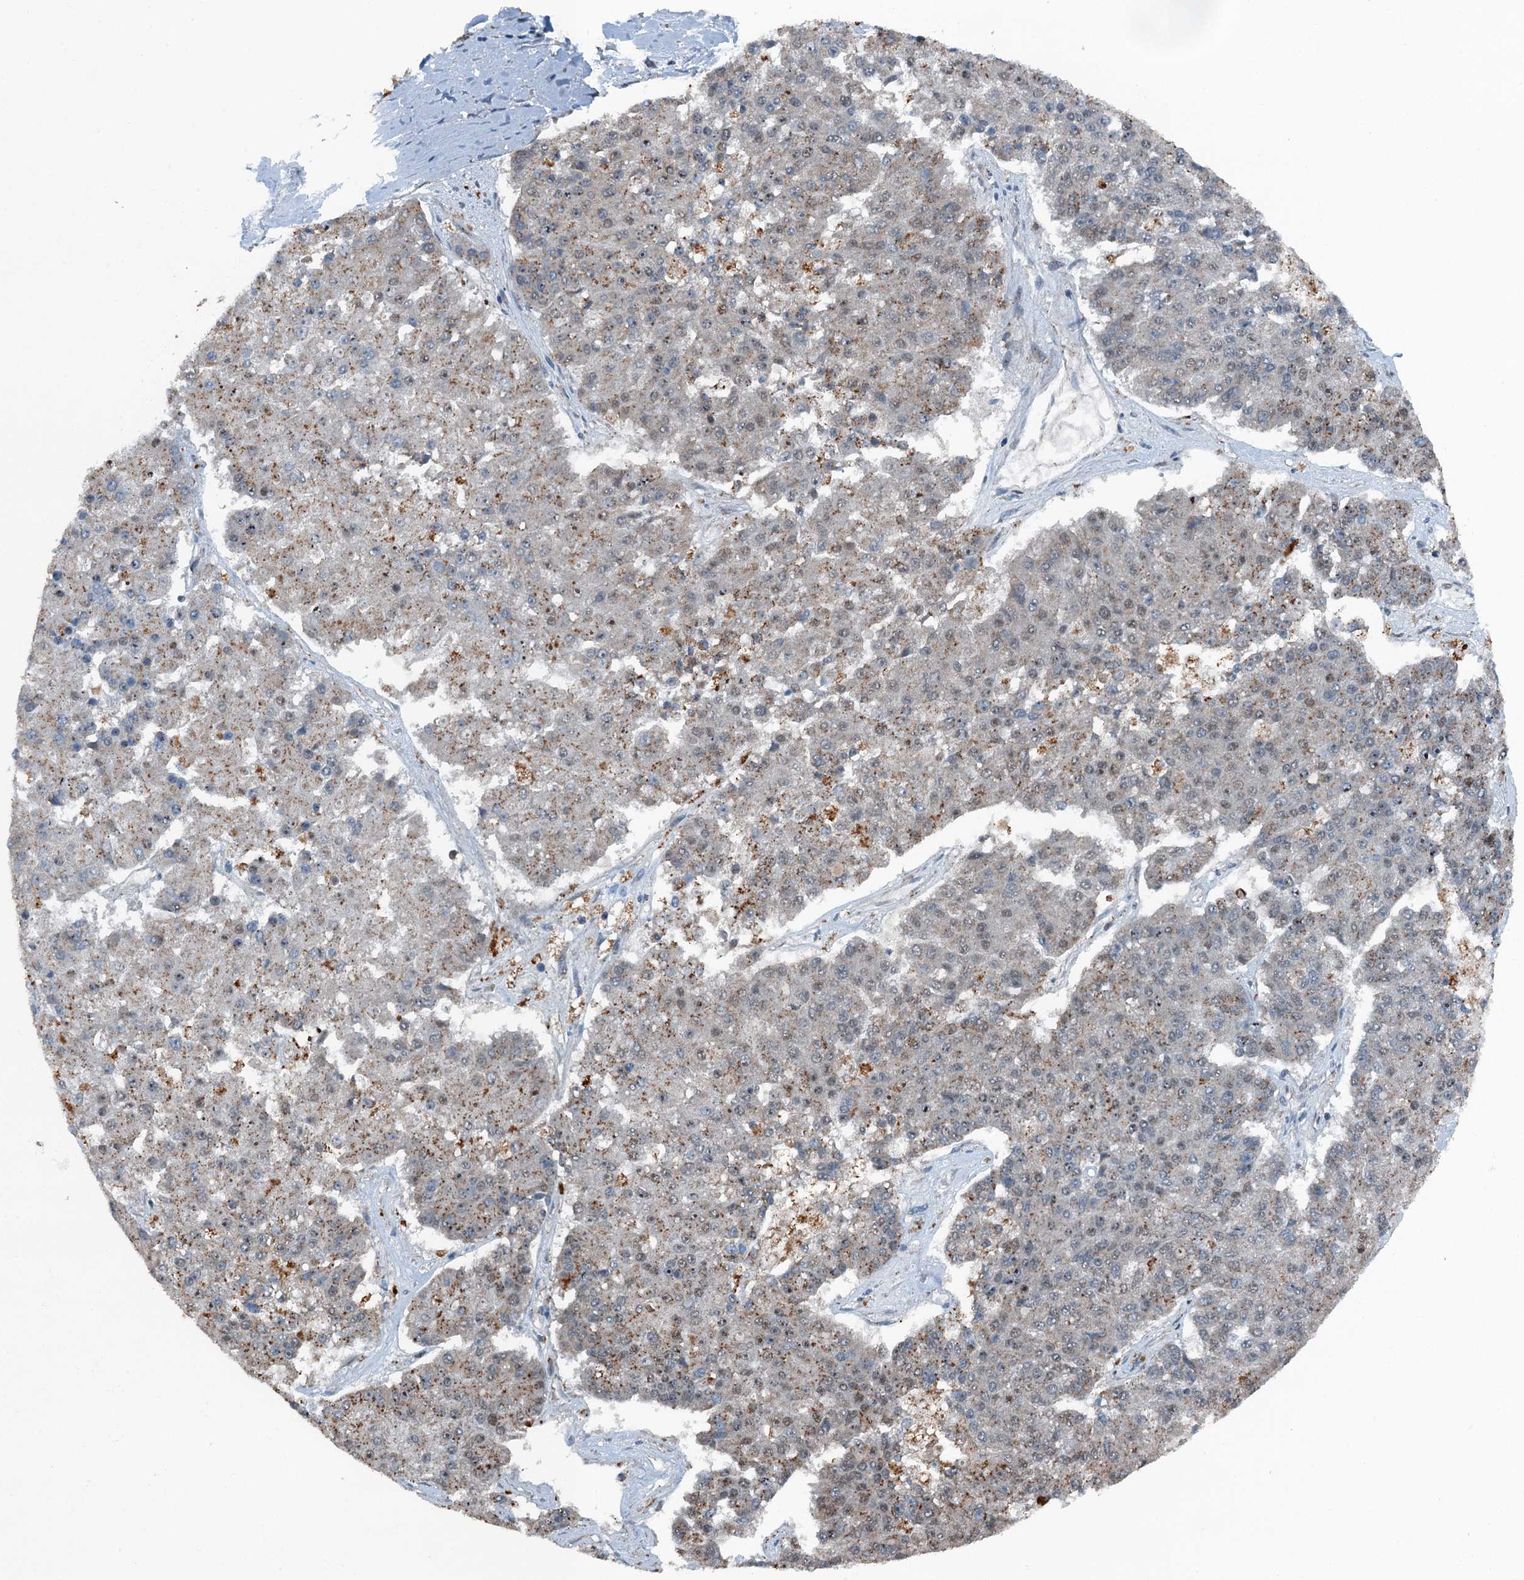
{"staining": {"intensity": "moderate", "quantity": "<25%", "location": "cytoplasmic/membranous"}, "tissue": "pancreatic cancer", "cell_type": "Tumor cells", "image_type": "cancer", "snomed": [{"axis": "morphology", "description": "Adenocarcinoma, NOS"}, {"axis": "topography", "description": "Pancreas"}], "caption": "This photomicrograph displays pancreatic cancer stained with immunohistochemistry (IHC) to label a protein in brown. The cytoplasmic/membranous of tumor cells show moderate positivity for the protein. Nuclei are counter-stained blue.", "gene": "BMERB1", "patient": {"sex": "male", "age": 50}}